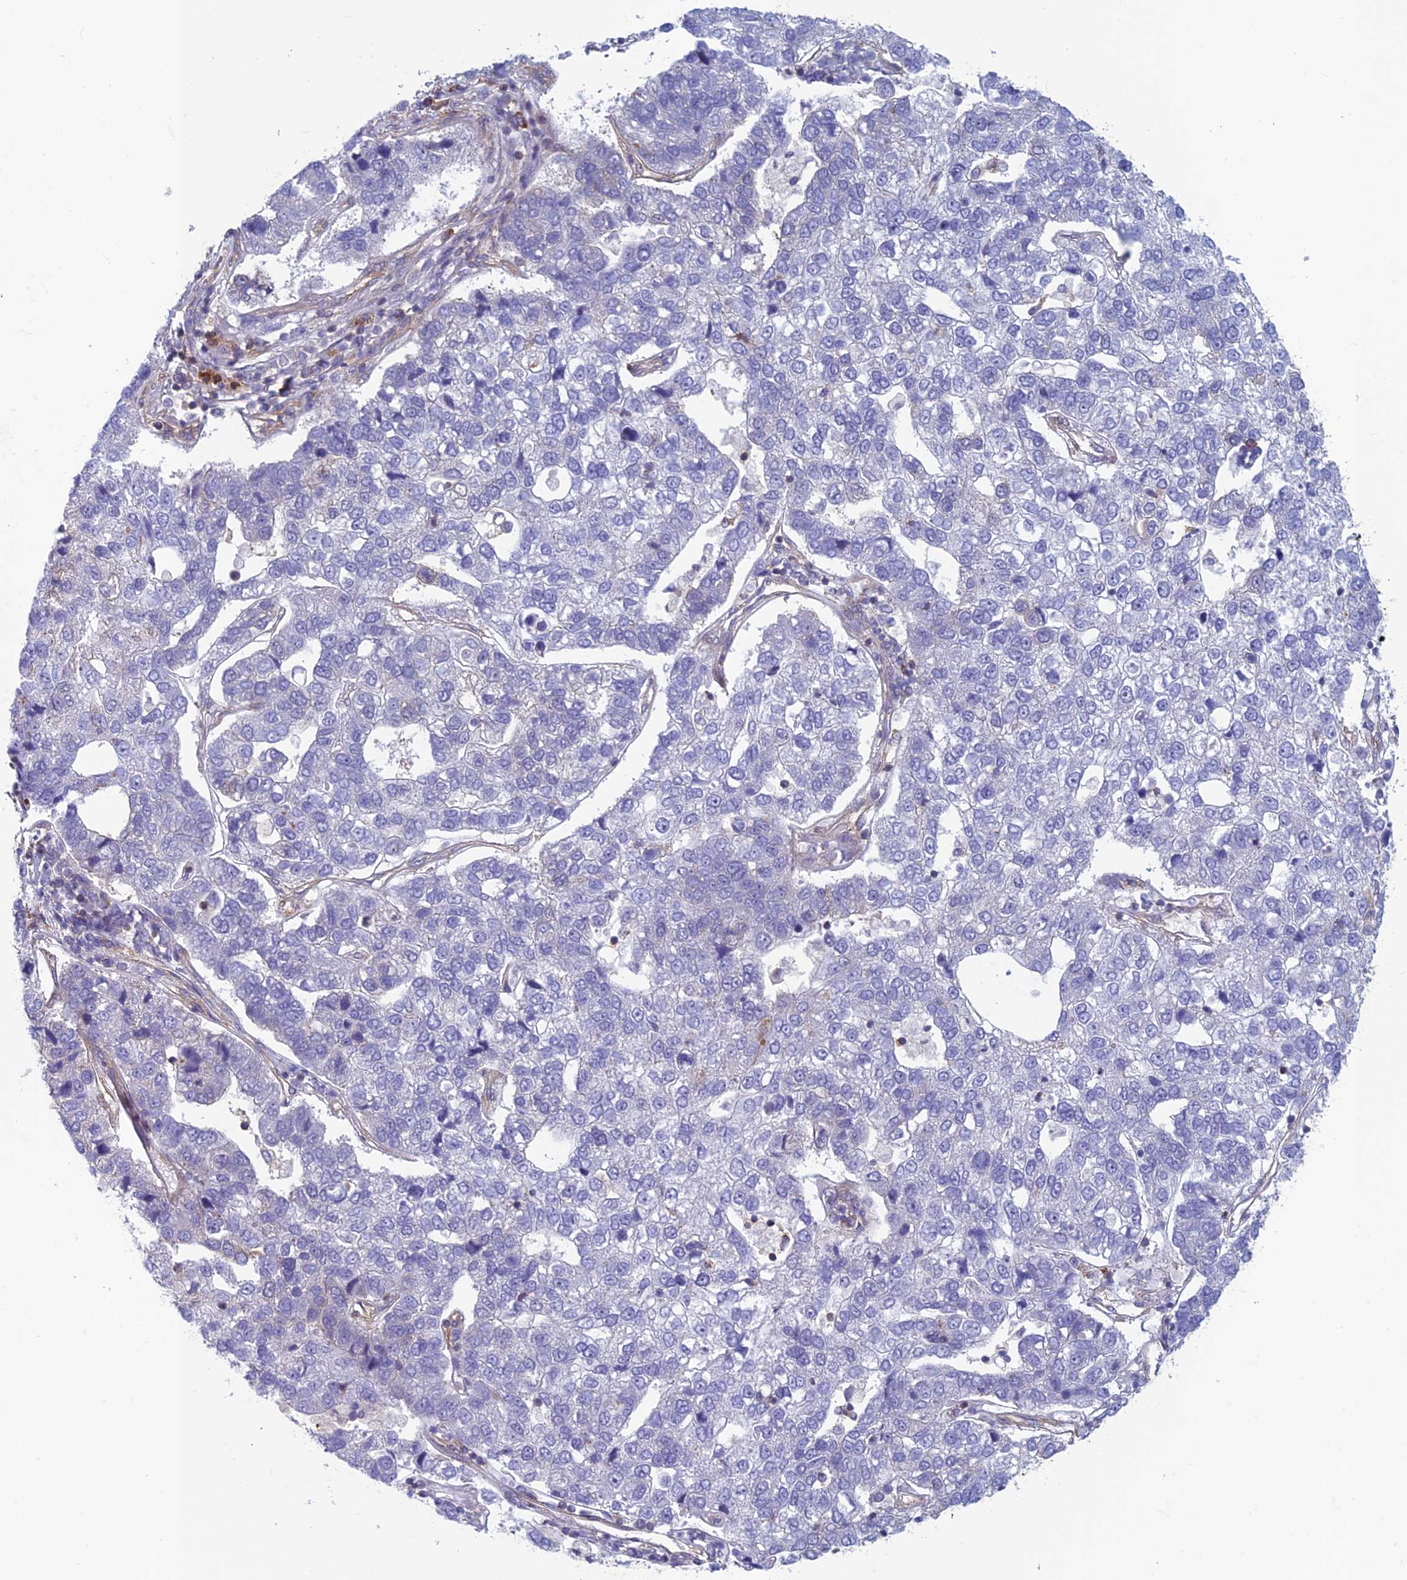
{"staining": {"intensity": "negative", "quantity": "none", "location": "none"}, "tissue": "pancreatic cancer", "cell_type": "Tumor cells", "image_type": "cancer", "snomed": [{"axis": "morphology", "description": "Adenocarcinoma, NOS"}, {"axis": "topography", "description": "Pancreas"}], "caption": "Tumor cells show no significant positivity in pancreatic cancer (adenocarcinoma).", "gene": "DNM1L", "patient": {"sex": "female", "age": 61}}